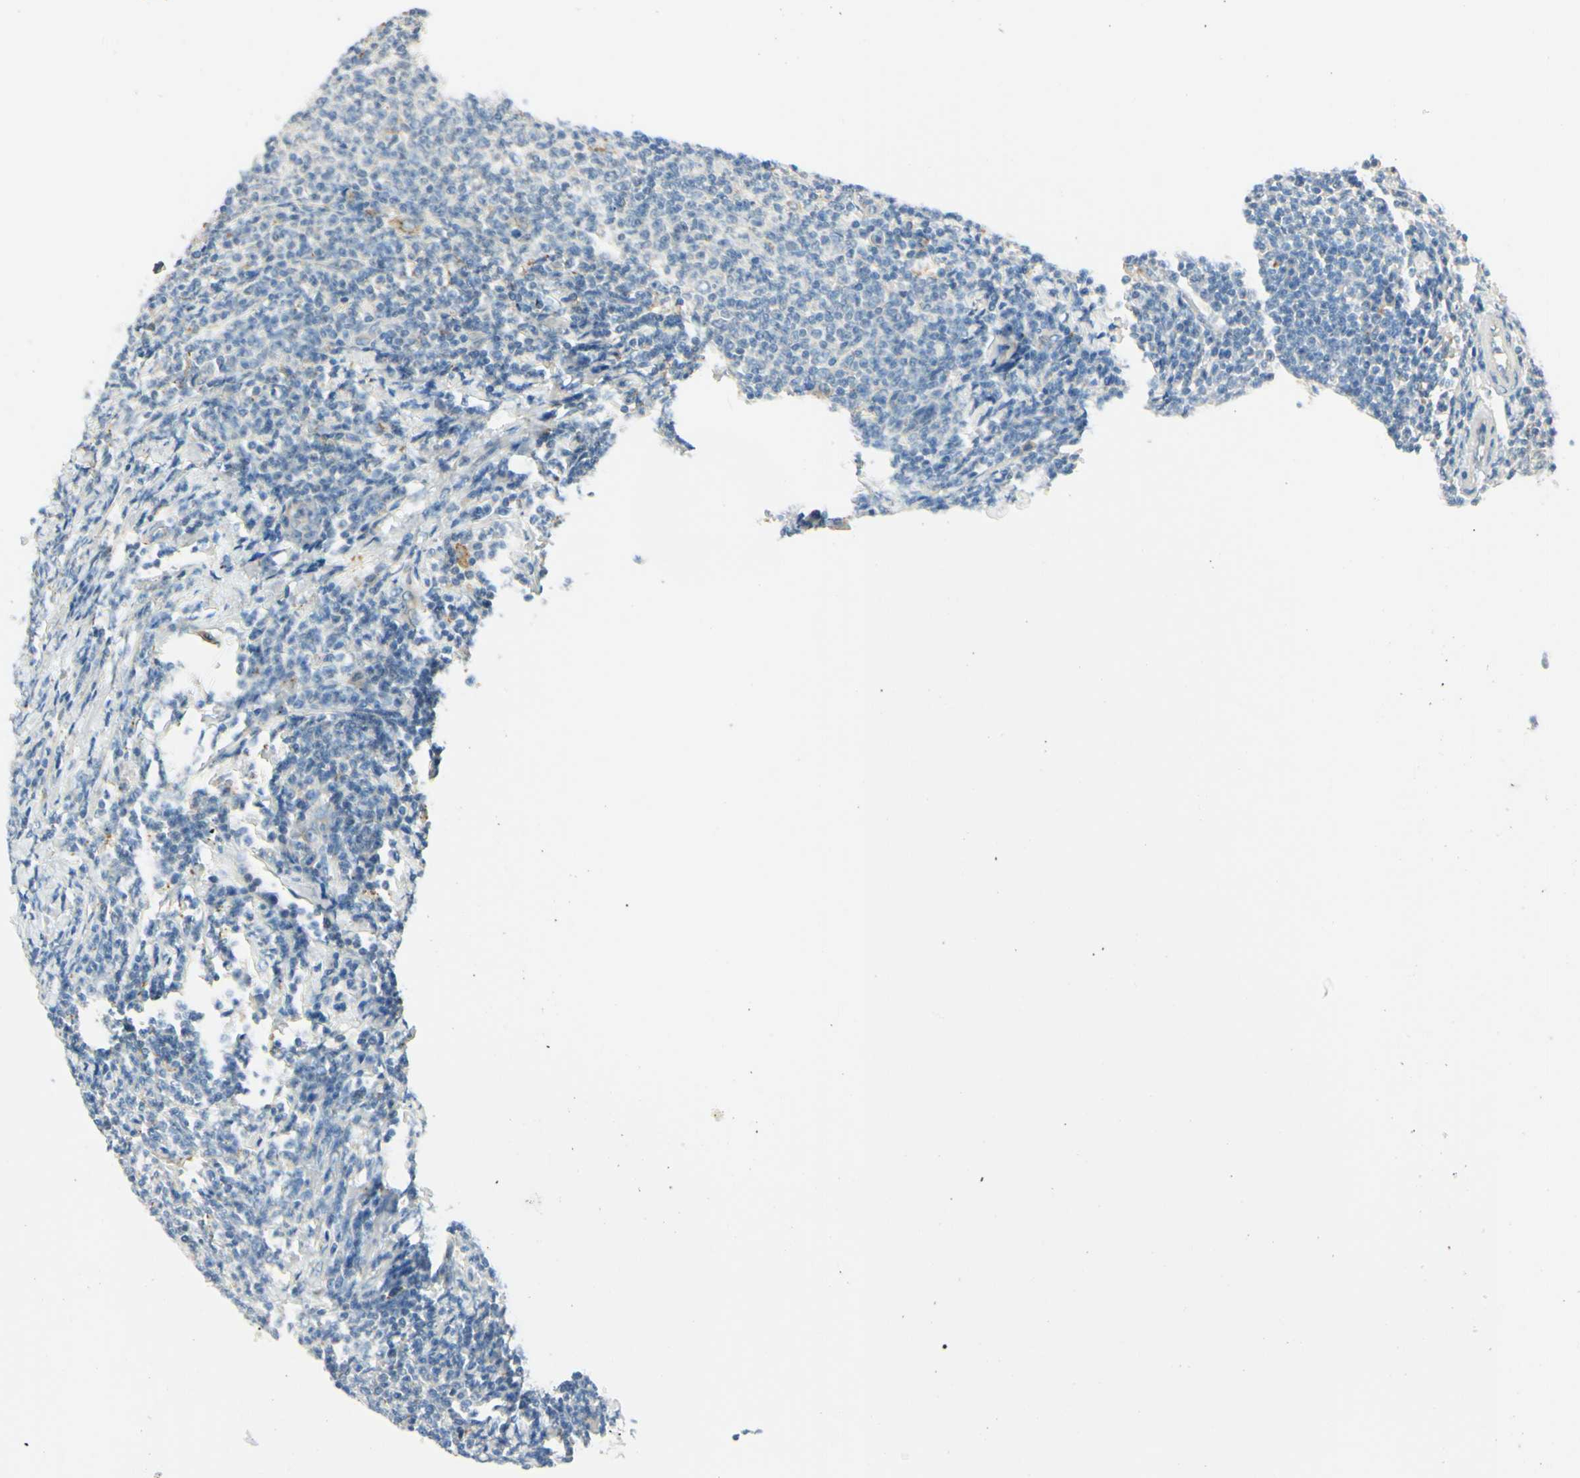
{"staining": {"intensity": "negative", "quantity": "none", "location": "none"}, "tissue": "lymphoma", "cell_type": "Tumor cells", "image_type": "cancer", "snomed": [{"axis": "morphology", "description": "Malignant lymphoma, non-Hodgkin's type, Low grade"}, {"axis": "topography", "description": "Lymph node"}], "caption": "This is a histopathology image of IHC staining of lymphoma, which shows no staining in tumor cells.", "gene": "LAMA3", "patient": {"sex": "male", "age": 66}}